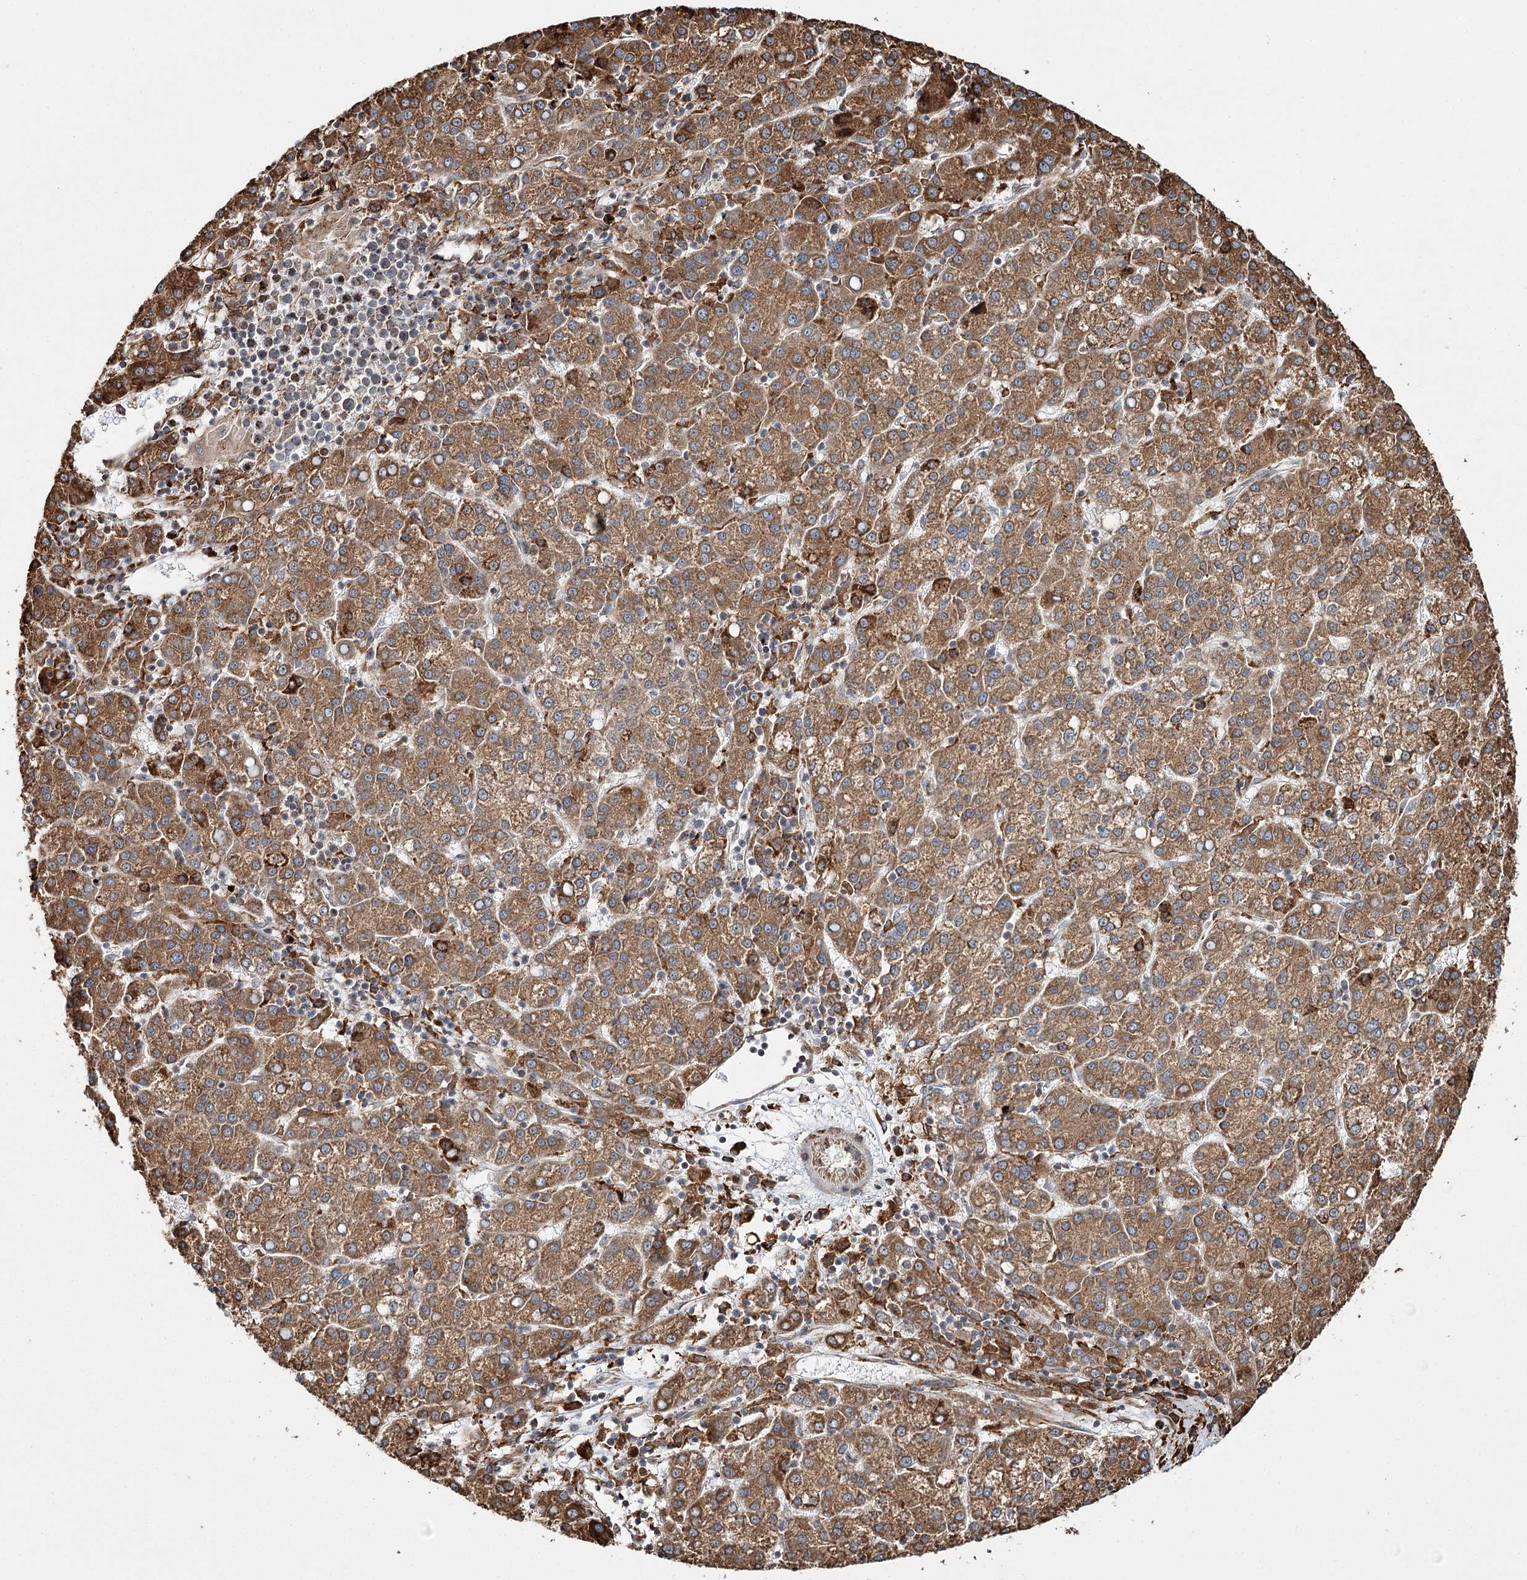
{"staining": {"intensity": "moderate", "quantity": ">75%", "location": "cytoplasmic/membranous"}, "tissue": "liver cancer", "cell_type": "Tumor cells", "image_type": "cancer", "snomed": [{"axis": "morphology", "description": "Carcinoma, Hepatocellular, NOS"}, {"axis": "topography", "description": "Liver"}], "caption": "IHC staining of liver hepatocellular carcinoma, which exhibits medium levels of moderate cytoplasmic/membranous positivity in approximately >75% of tumor cells indicating moderate cytoplasmic/membranous protein staining. The staining was performed using DAB (3,3'-diaminobenzidine) (brown) for protein detection and nuclei were counterstained in hematoxylin (blue).", "gene": "FANCL", "patient": {"sex": "female", "age": 58}}